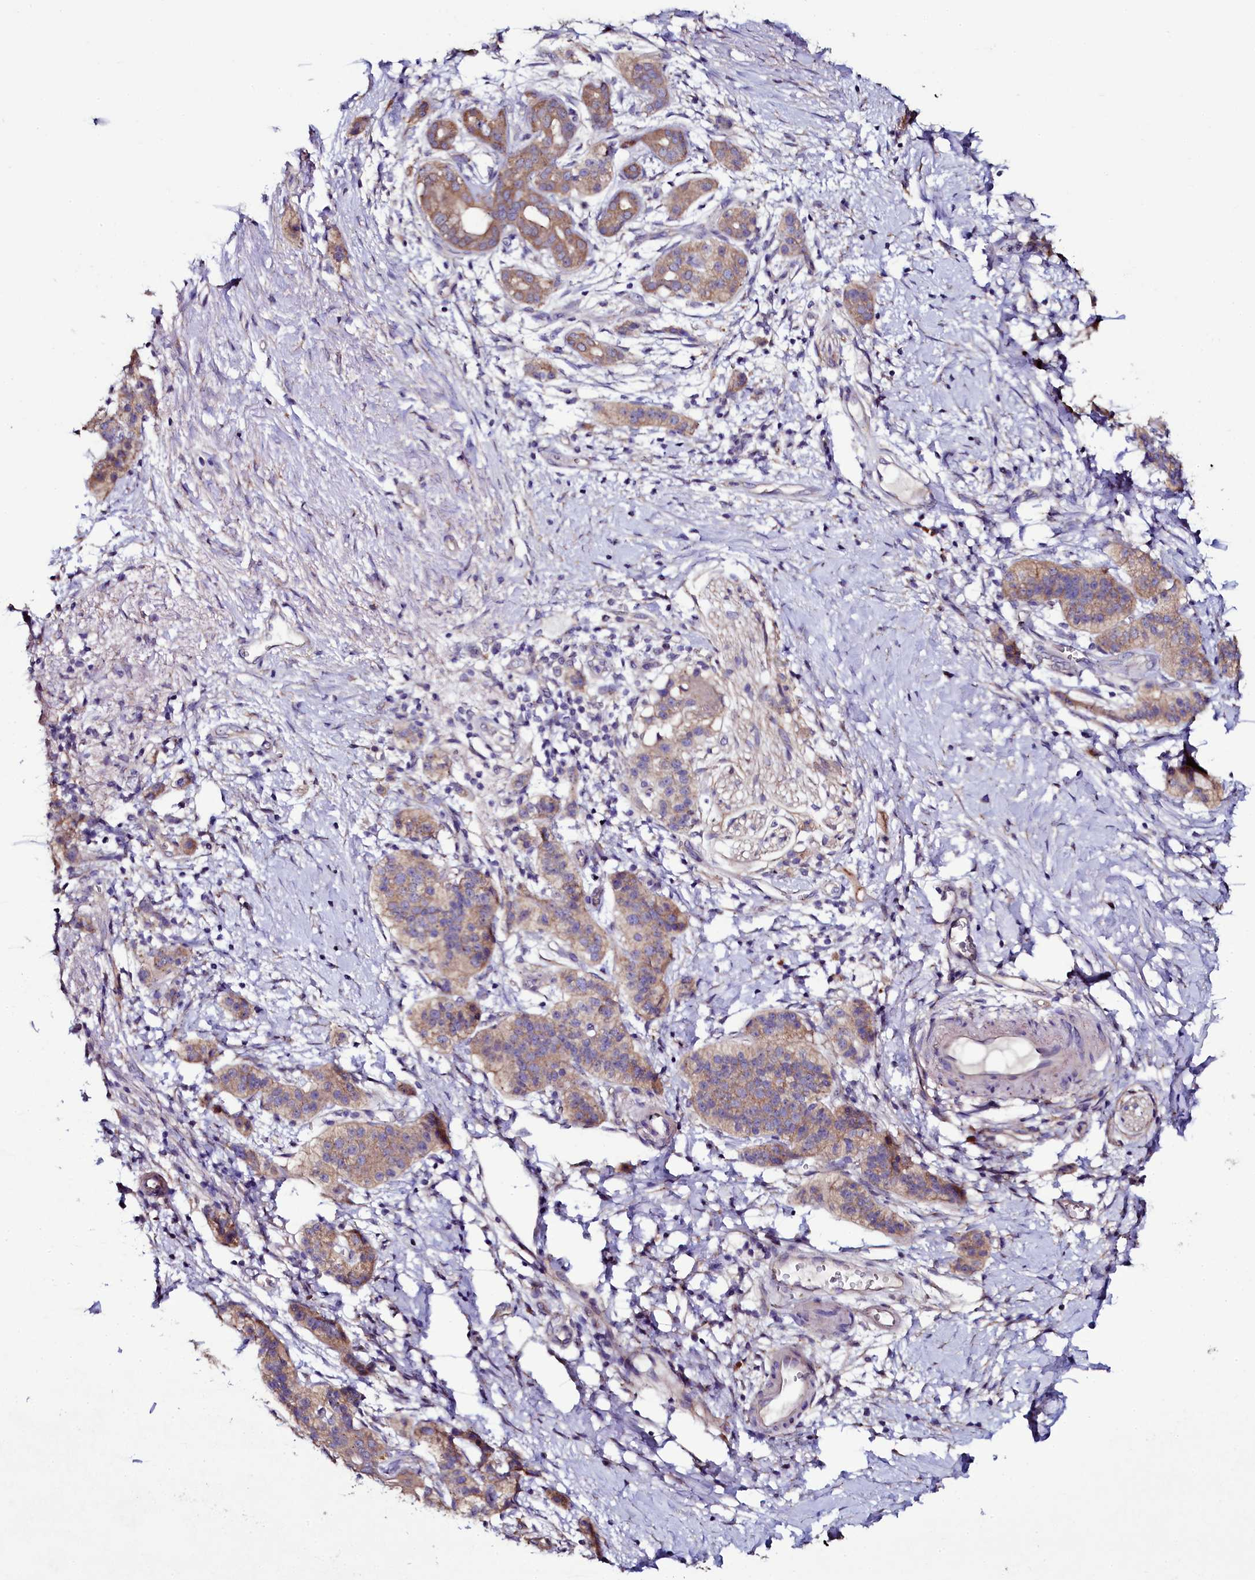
{"staining": {"intensity": "moderate", "quantity": ">75%", "location": "cytoplasmic/membranous"}, "tissue": "pancreatic cancer", "cell_type": "Tumor cells", "image_type": "cancer", "snomed": [{"axis": "morphology", "description": "Adenocarcinoma, NOS"}, {"axis": "topography", "description": "Pancreas"}], "caption": "IHC histopathology image of neoplastic tissue: human adenocarcinoma (pancreatic) stained using IHC displays medium levels of moderate protein expression localized specifically in the cytoplasmic/membranous of tumor cells, appearing as a cytoplasmic/membranous brown color.", "gene": "USPL1", "patient": {"sex": "male", "age": 50}}